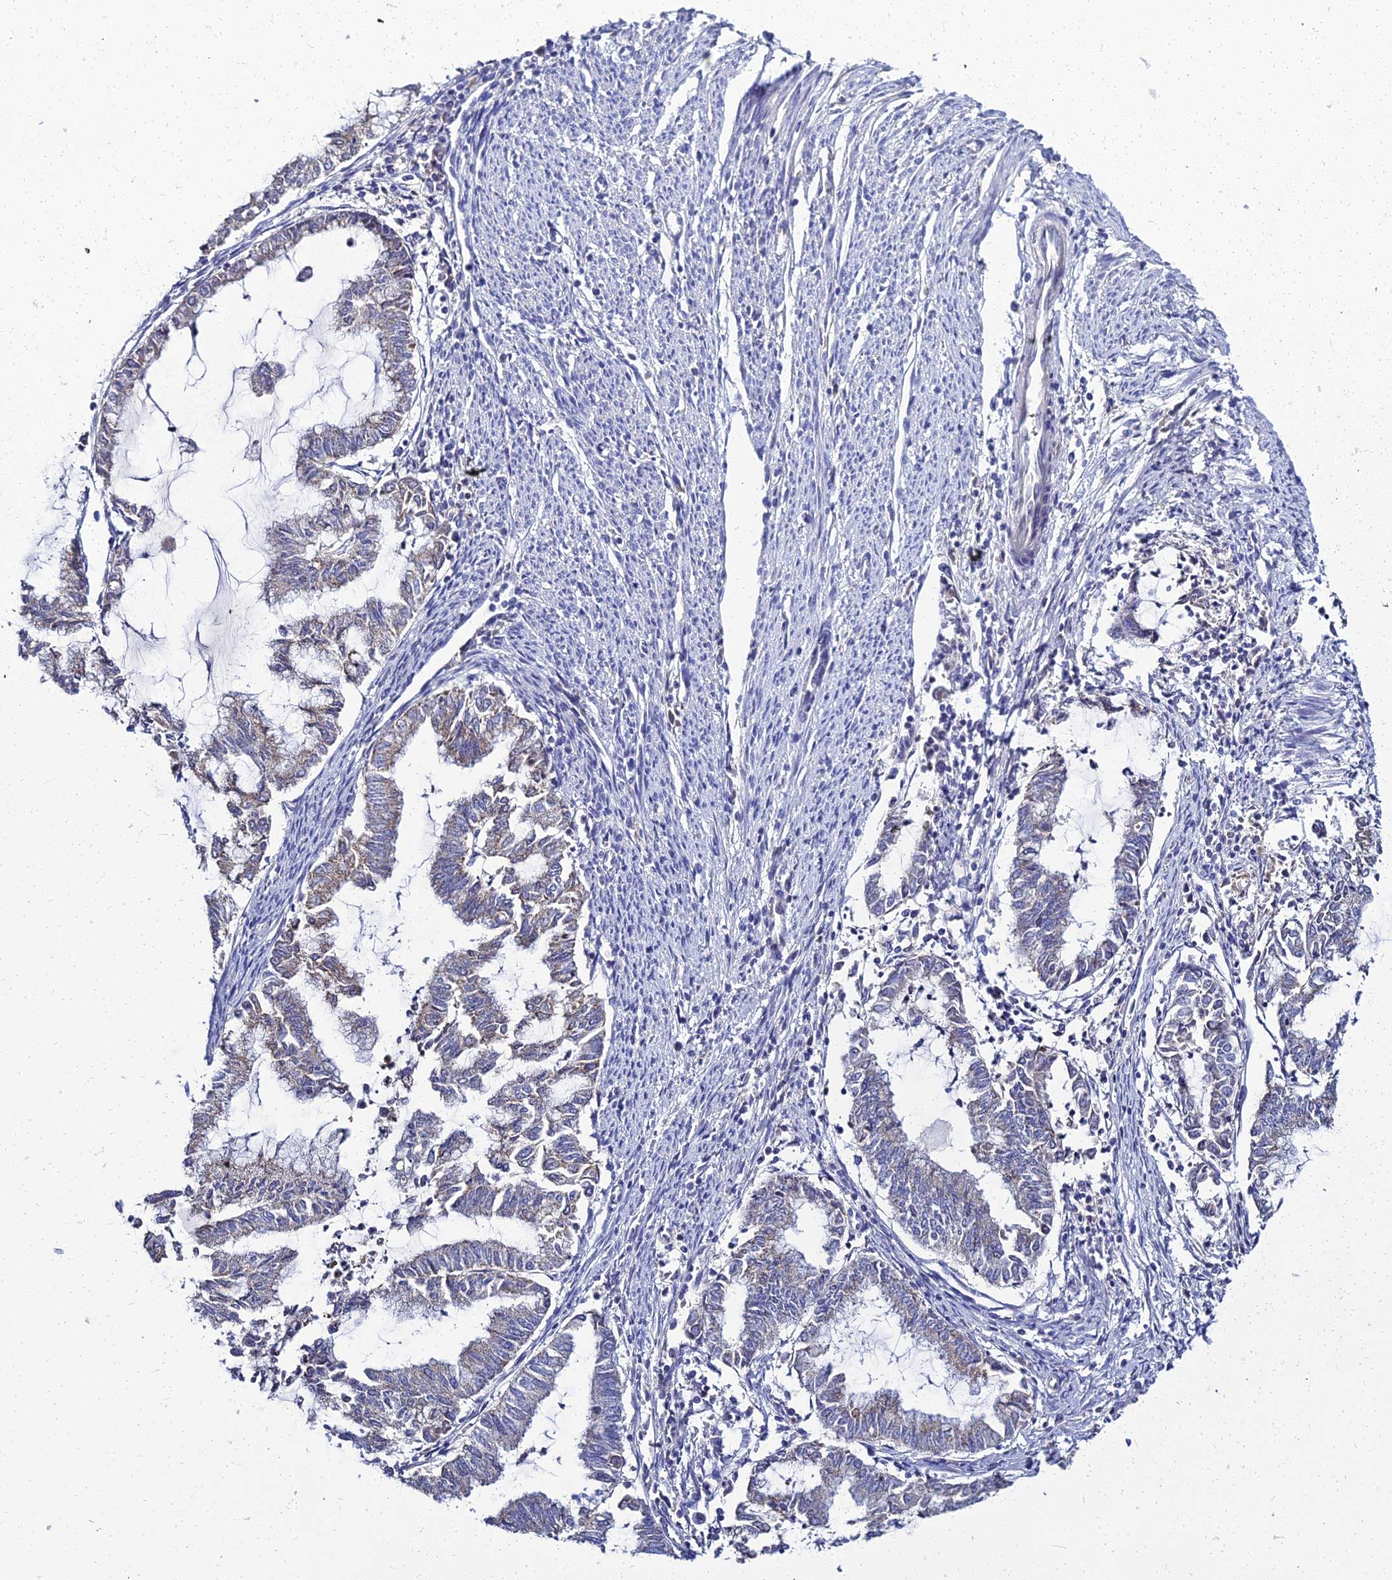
{"staining": {"intensity": "weak", "quantity": "25%-75%", "location": "cytoplasmic/membranous"}, "tissue": "endometrial cancer", "cell_type": "Tumor cells", "image_type": "cancer", "snomed": [{"axis": "morphology", "description": "Adenocarcinoma, NOS"}, {"axis": "topography", "description": "Endometrium"}], "caption": "About 25%-75% of tumor cells in human endometrial adenocarcinoma exhibit weak cytoplasmic/membranous protein staining as visualized by brown immunohistochemical staining.", "gene": "NPY", "patient": {"sex": "female", "age": 79}}